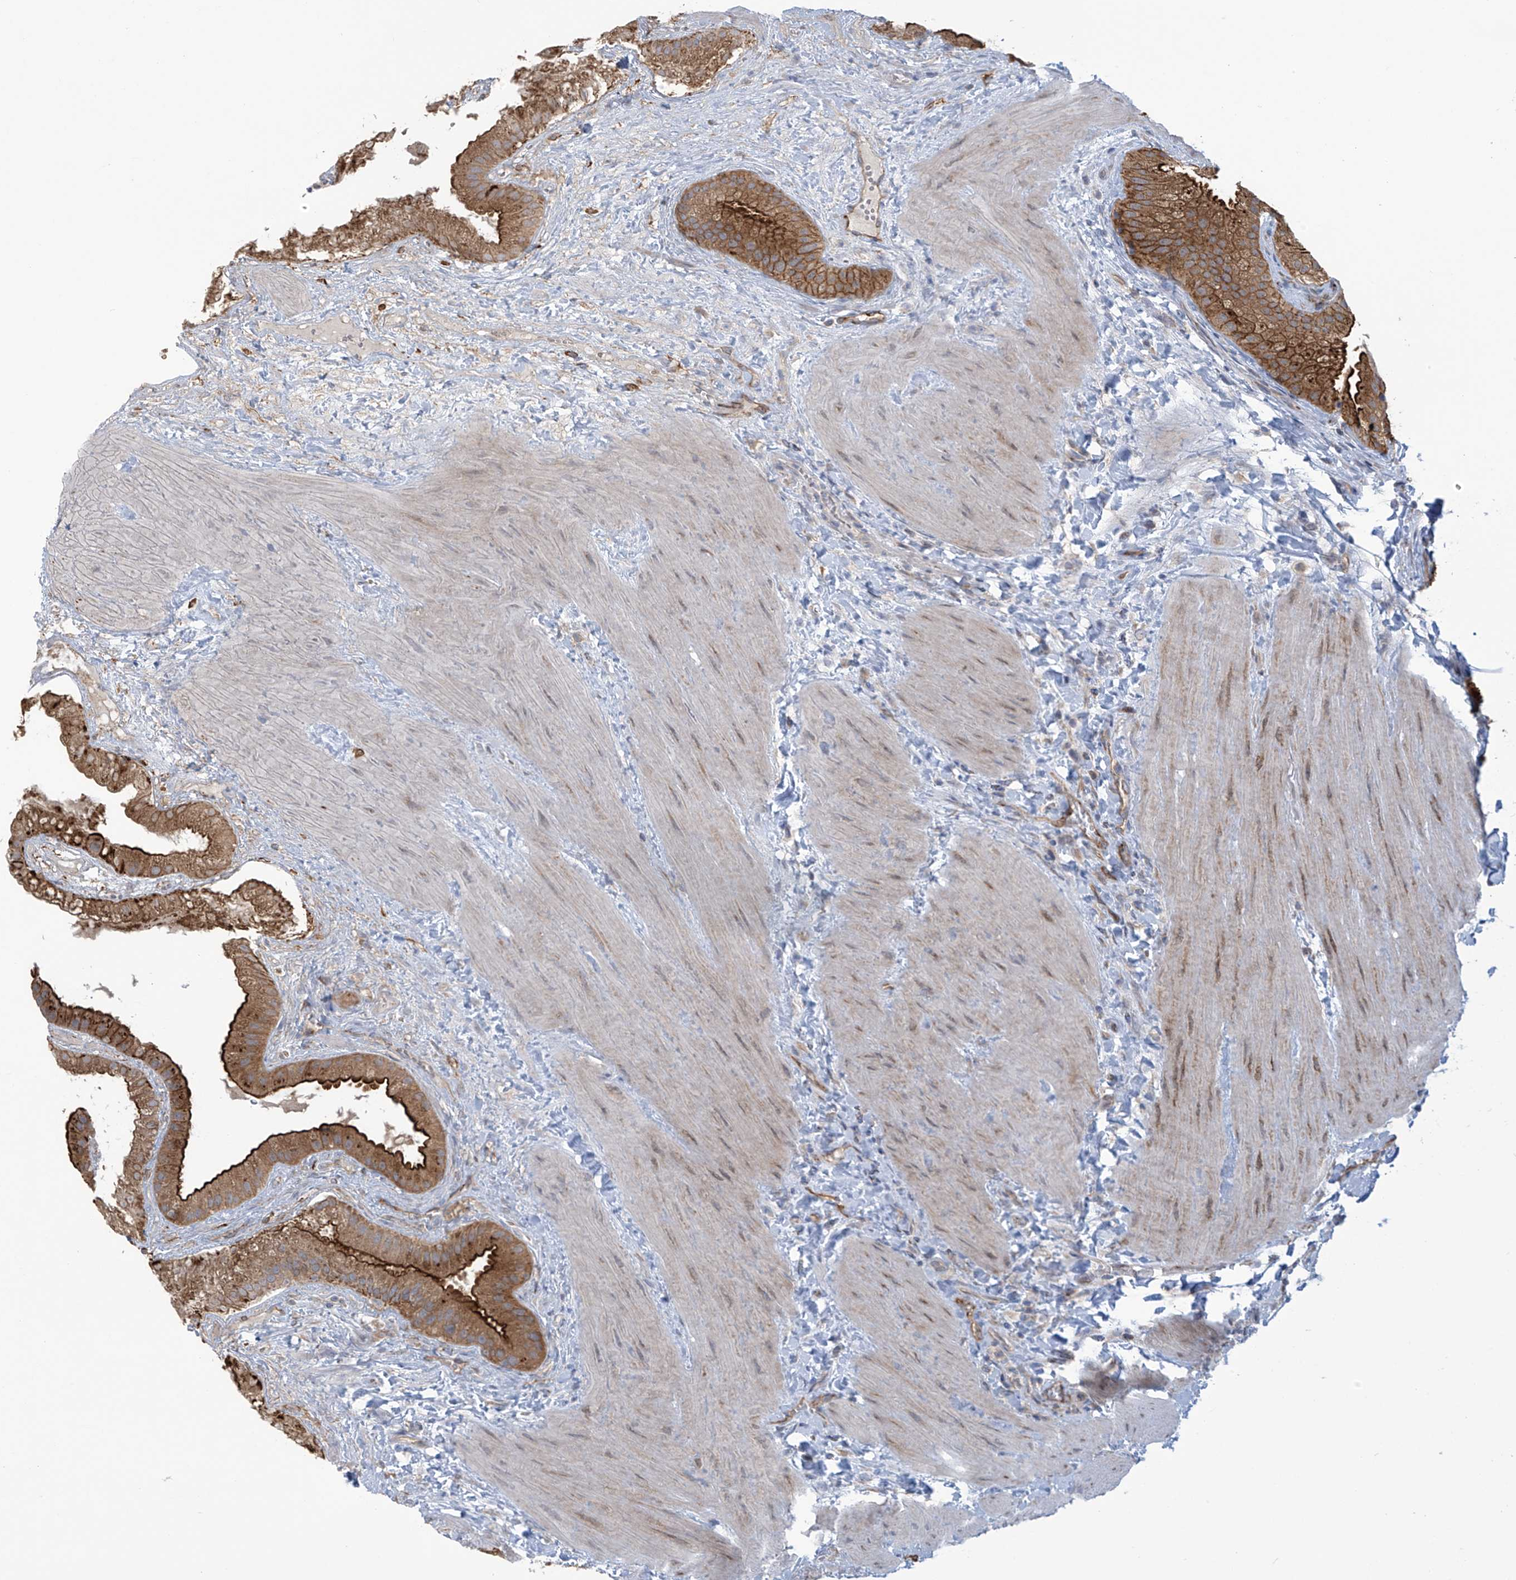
{"staining": {"intensity": "strong", "quantity": ">75%", "location": "cytoplasmic/membranous"}, "tissue": "gallbladder", "cell_type": "Glandular cells", "image_type": "normal", "snomed": [{"axis": "morphology", "description": "Normal tissue, NOS"}, {"axis": "topography", "description": "Gallbladder"}], "caption": "Protein expression analysis of benign gallbladder displays strong cytoplasmic/membranous positivity in approximately >75% of glandular cells.", "gene": "KIAA1522", "patient": {"sex": "male", "age": 55}}